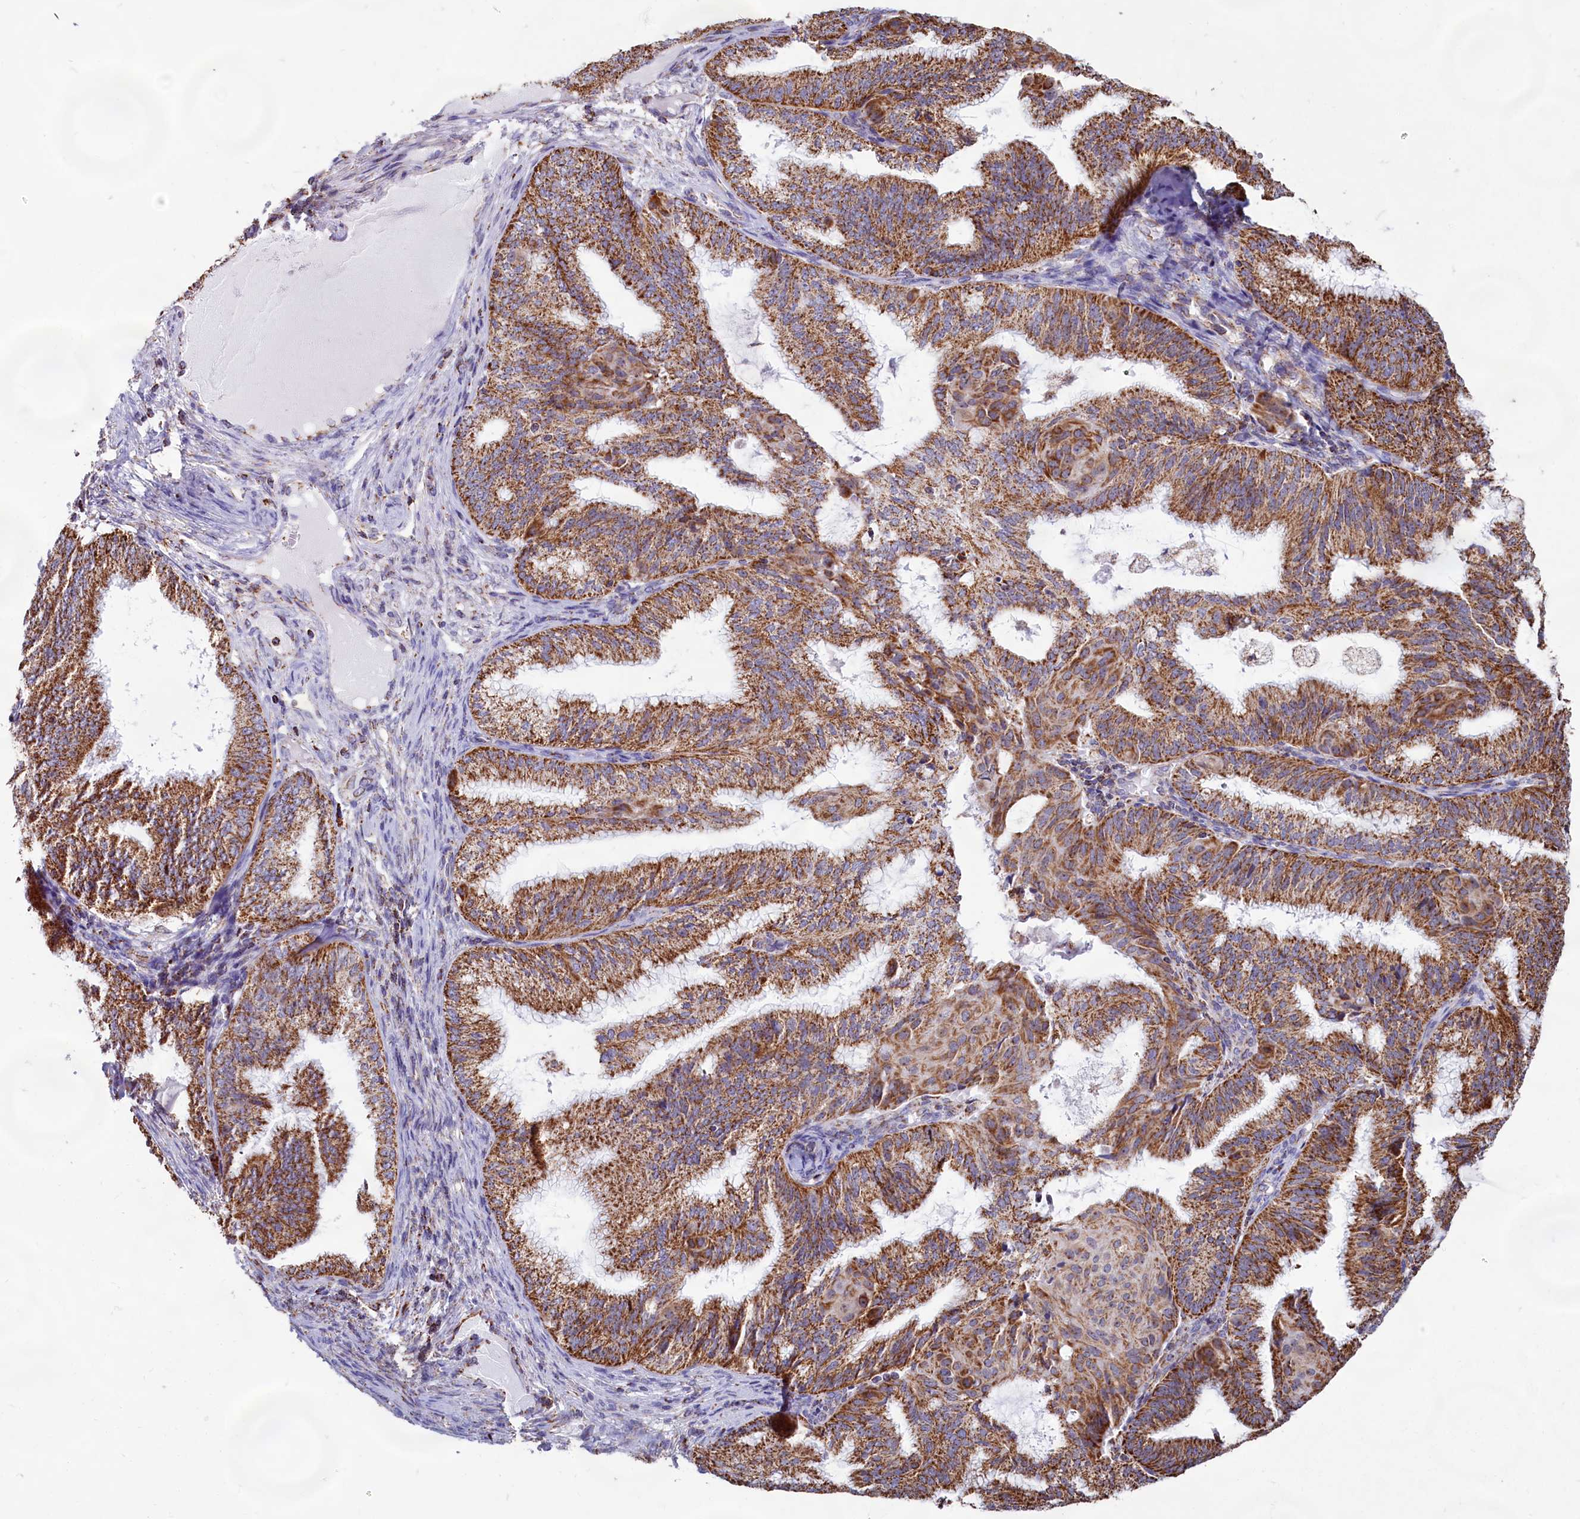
{"staining": {"intensity": "moderate", "quantity": ">75%", "location": "cytoplasmic/membranous"}, "tissue": "endometrial cancer", "cell_type": "Tumor cells", "image_type": "cancer", "snomed": [{"axis": "morphology", "description": "Adenocarcinoma, NOS"}, {"axis": "topography", "description": "Endometrium"}], "caption": "Immunohistochemistry photomicrograph of adenocarcinoma (endometrial) stained for a protein (brown), which demonstrates medium levels of moderate cytoplasmic/membranous expression in about >75% of tumor cells.", "gene": "C1D", "patient": {"sex": "female", "age": 49}}